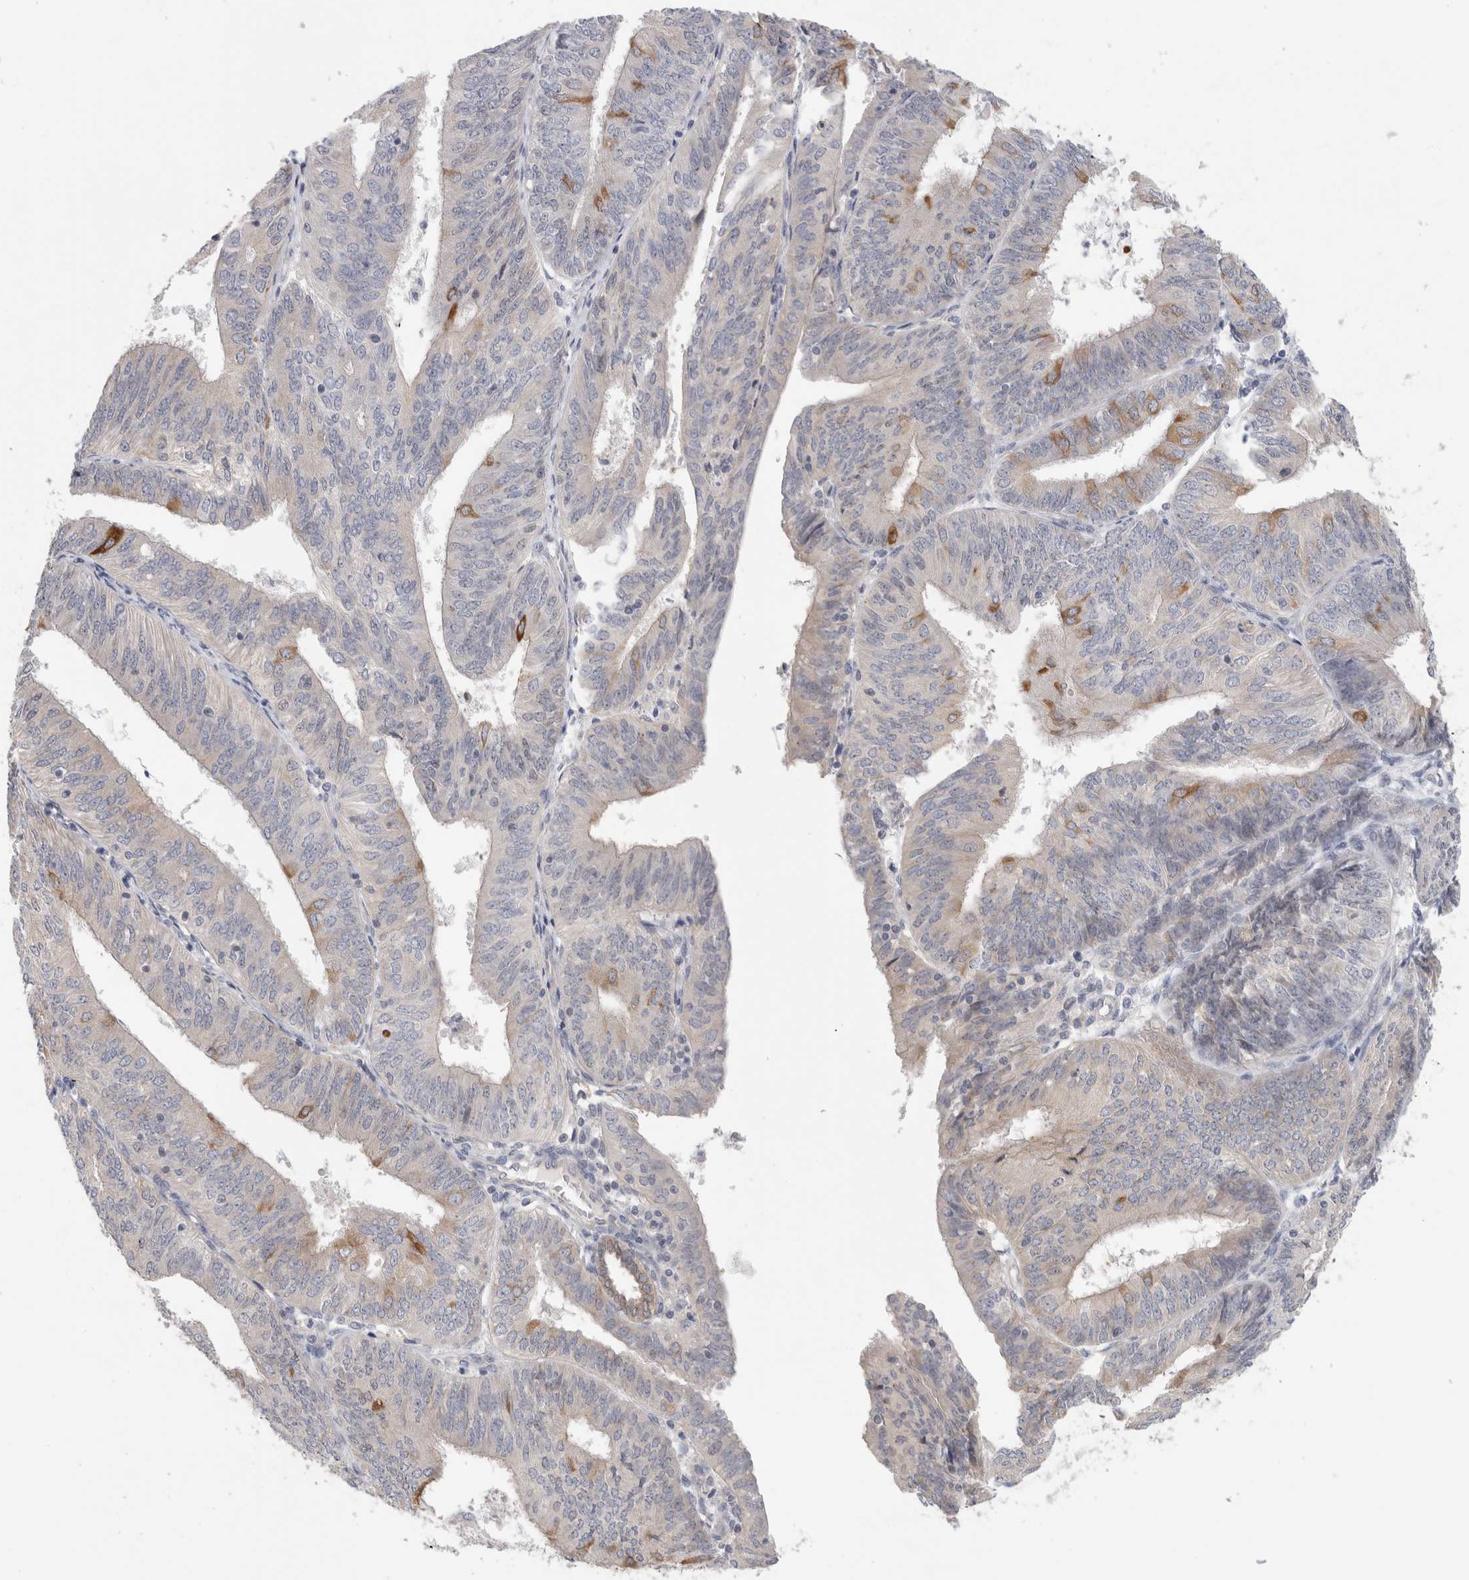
{"staining": {"intensity": "moderate", "quantity": "<25%", "location": "cytoplasmic/membranous"}, "tissue": "endometrial cancer", "cell_type": "Tumor cells", "image_type": "cancer", "snomed": [{"axis": "morphology", "description": "Adenocarcinoma, NOS"}, {"axis": "topography", "description": "Endometrium"}], "caption": "Immunohistochemistry (IHC) of endometrial cancer reveals low levels of moderate cytoplasmic/membranous expression in approximately <25% of tumor cells.", "gene": "SYTL5", "patient": {"sex": "female", "age": 58}}